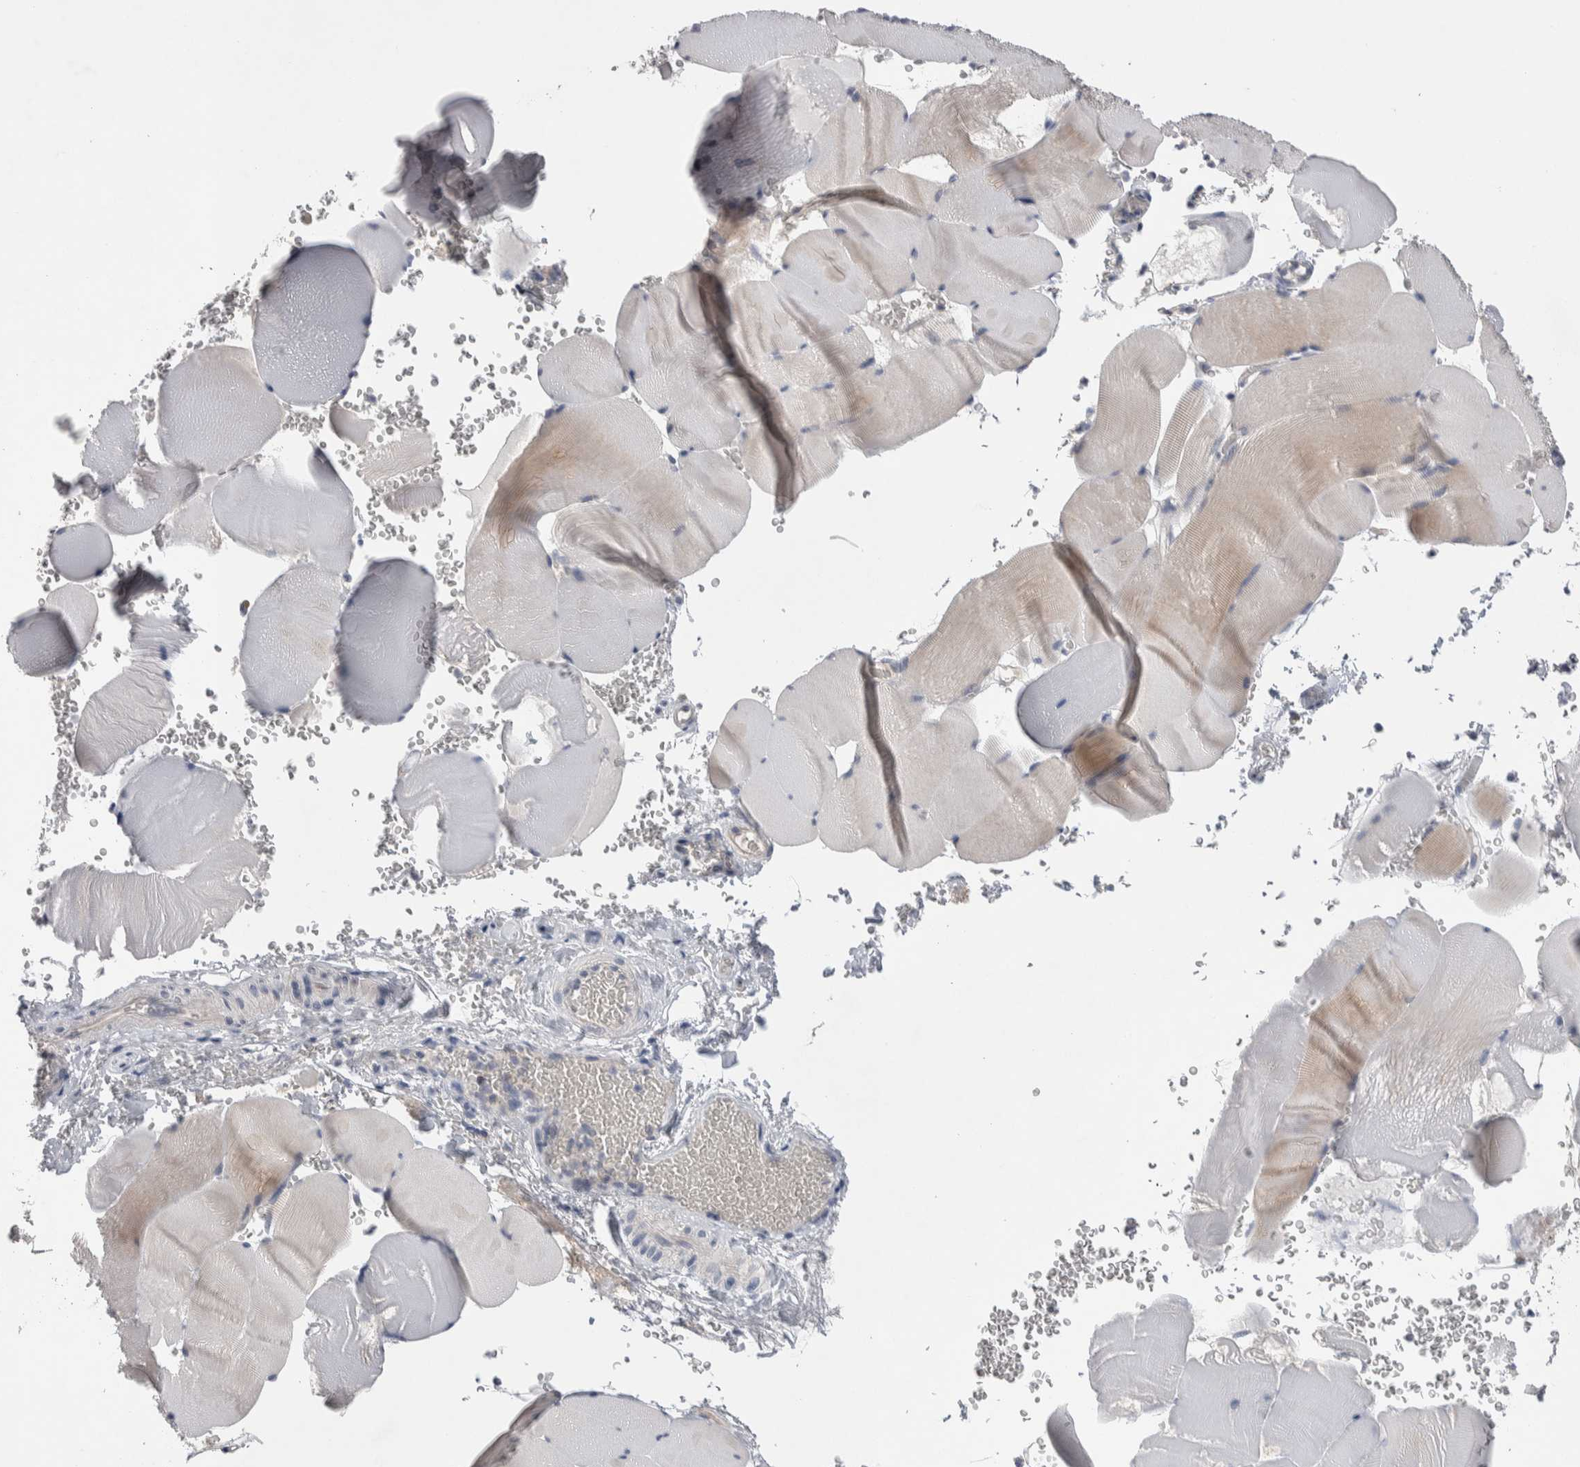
{"staining": {"intensity": "weak", "quantity": "<25%", "location": "cytoplasmic/membranous"}, "tissue": "skeletal muscle", "cell_type": "Myocytes", "image_type": "normal", "snomed": [{"axis": "morphology", "description": "Normal tissue, NOS"}, {"axis": "topography", "description": "Skeletal muscle"}], "caption": "Immunohistochemical staining of benign skeletal muscle shows no significant expression in myocytes.", "gene": "CEP131", "patient": {"sex": "male", "age": 62}}